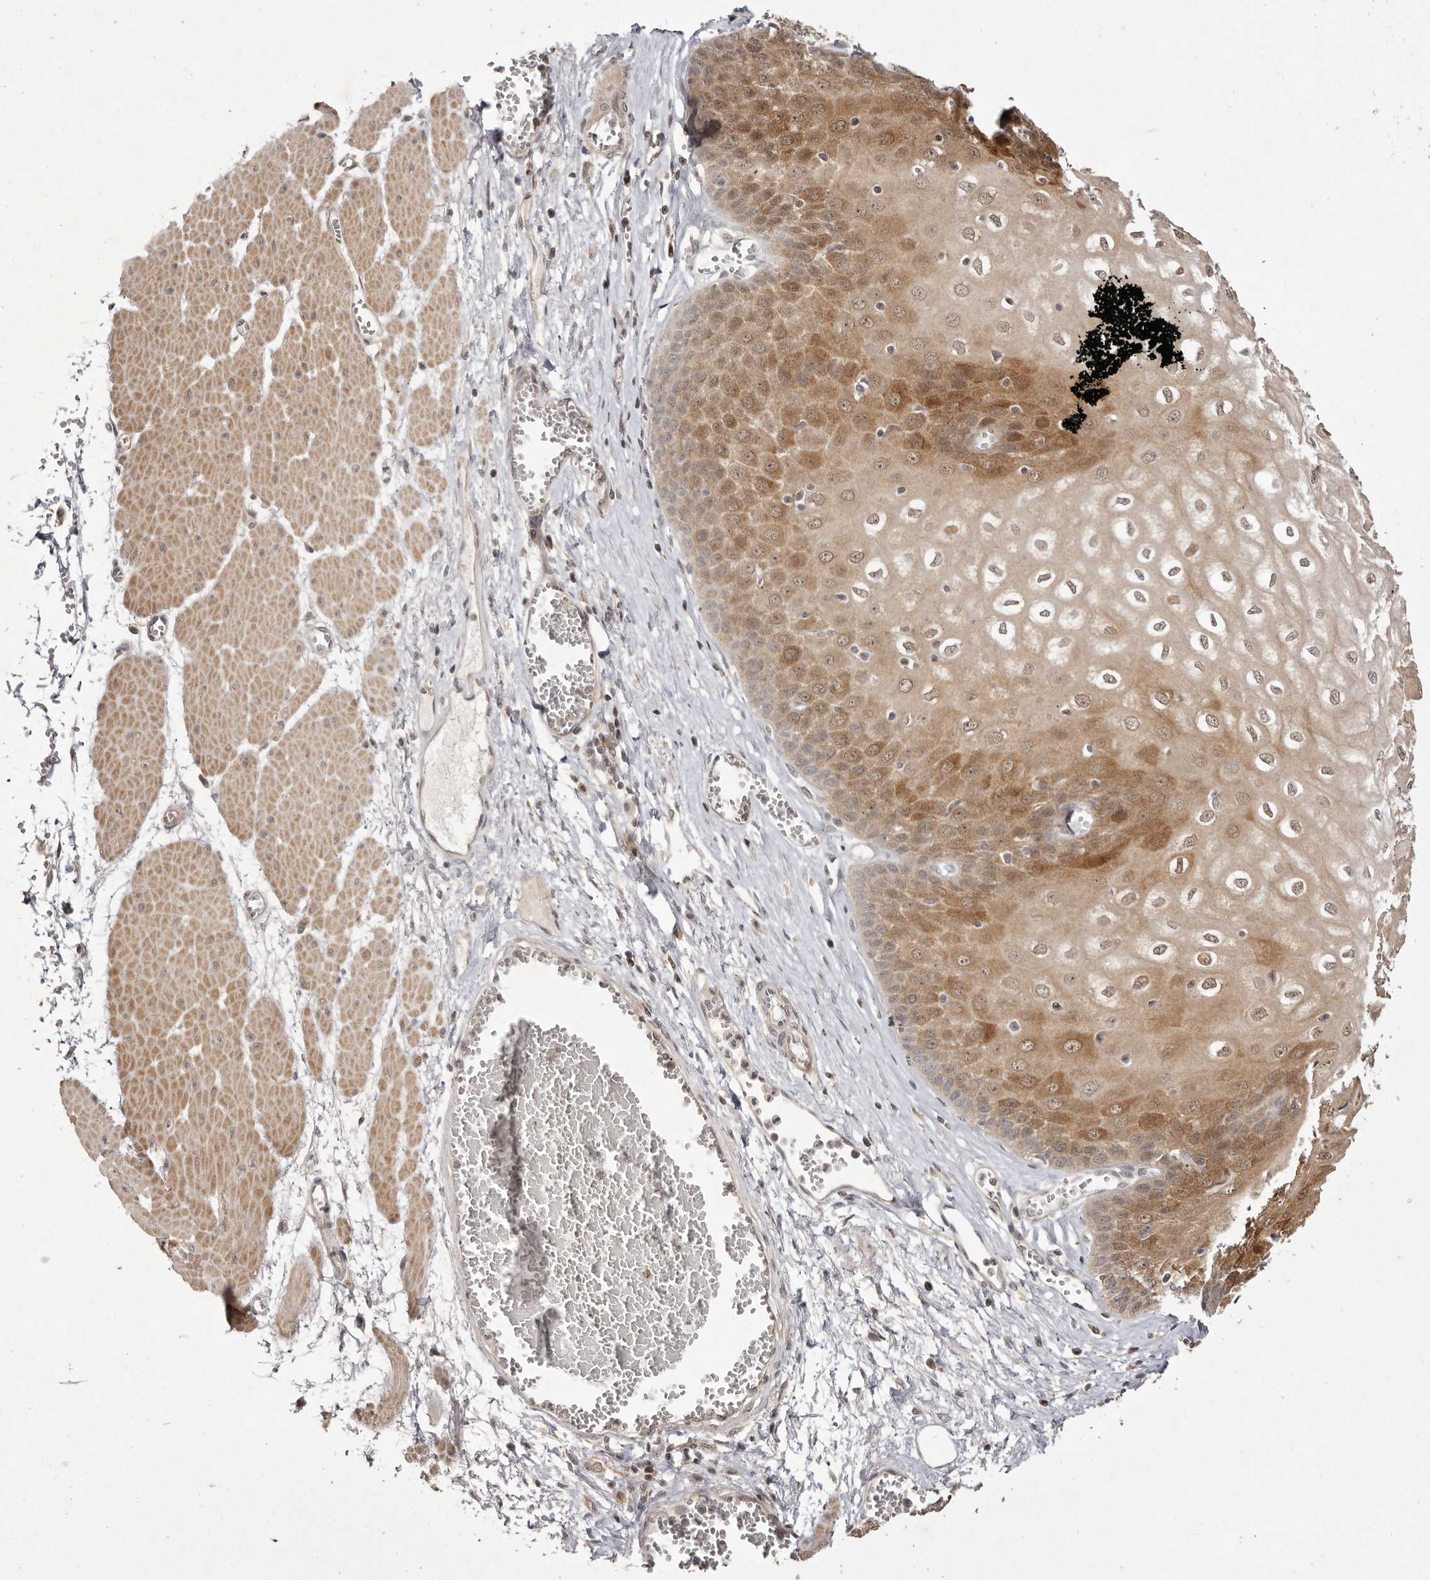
{"staining": {"intensity": "moderate", "quantity": ">75%", "location": "cytoplasmic/membranous,nuclear"}, "tissue": "esophagus", "cell_type": "Squamous epithelial cells", "image_type": "normal", "snomed": [{"axis": "morphology", "description": "Normal tissue, NOS"}, {"axis": "topography", "description": "Esophagus"}], "caption": "Immunohistochemical staining of benign human esophagus displays moderate cytoplasmic/membranous,nuclear protein positivity in approximately >75% of squamous epithelial cells.", "gene": "BUD31", "patient": {"sex": "male", "age": 60}}